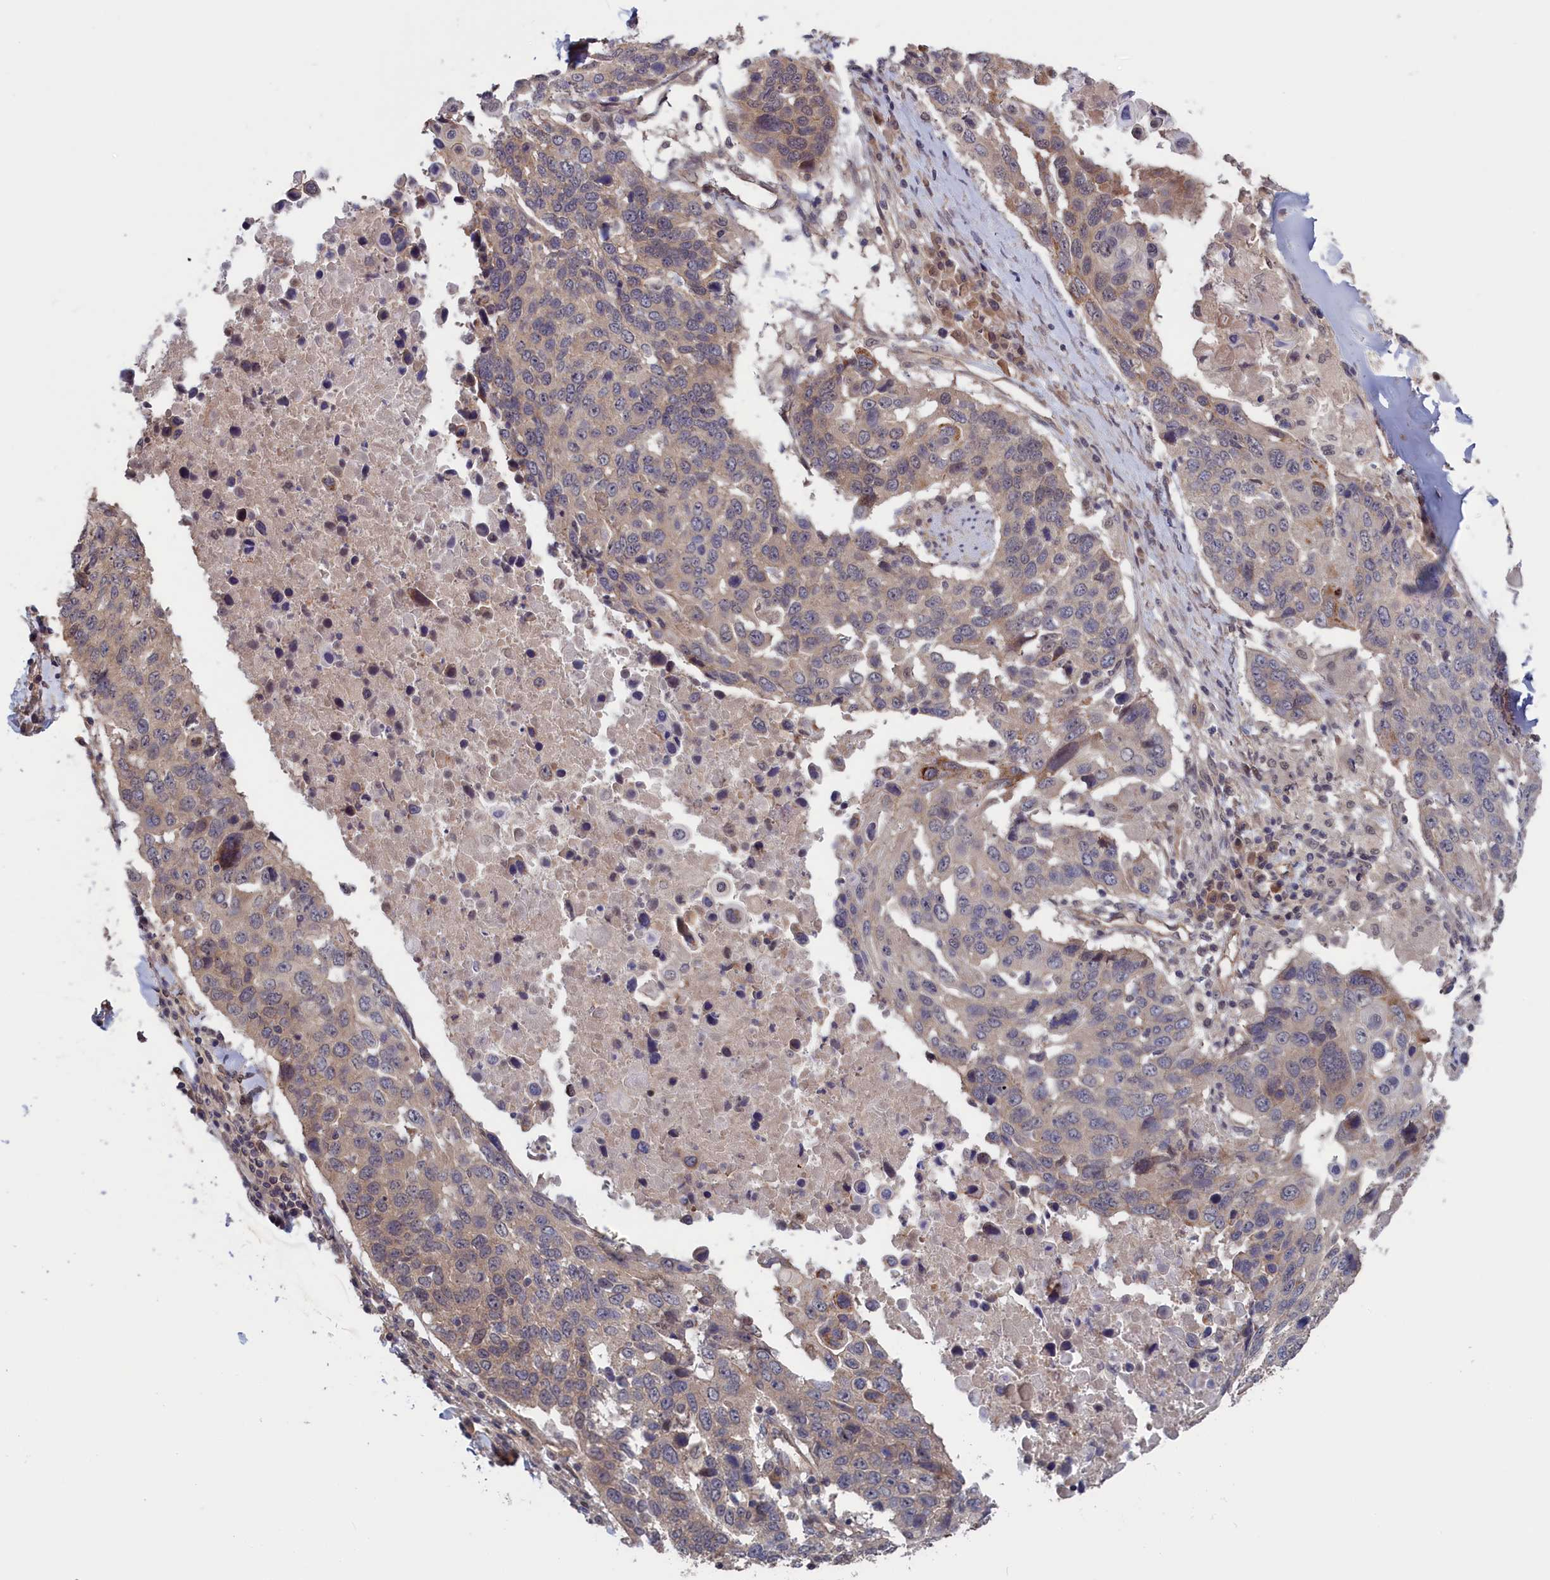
{"staining": {"intensity": "weak", "quantity": "<25%", "location": "cytoplasmic/membranous"}, "tissue": "lung cancer", "cell_type": "Tumor cells", "image_type": "cancer", "snomed": [{"axis": "morphology", "description": "Squamous cell carcinoma, NOS"}, {"axis": "topography", "description": "Lung"}], "caption": "An immunohistochemistry micrograph of lung cancer (squamous cell carcinoma) is shown. There is no staining in tumor cells of lung cancer (squamous cell carcinoma).", "gene": "PLP2", "patient": {"sex": "male", "age": 66}}